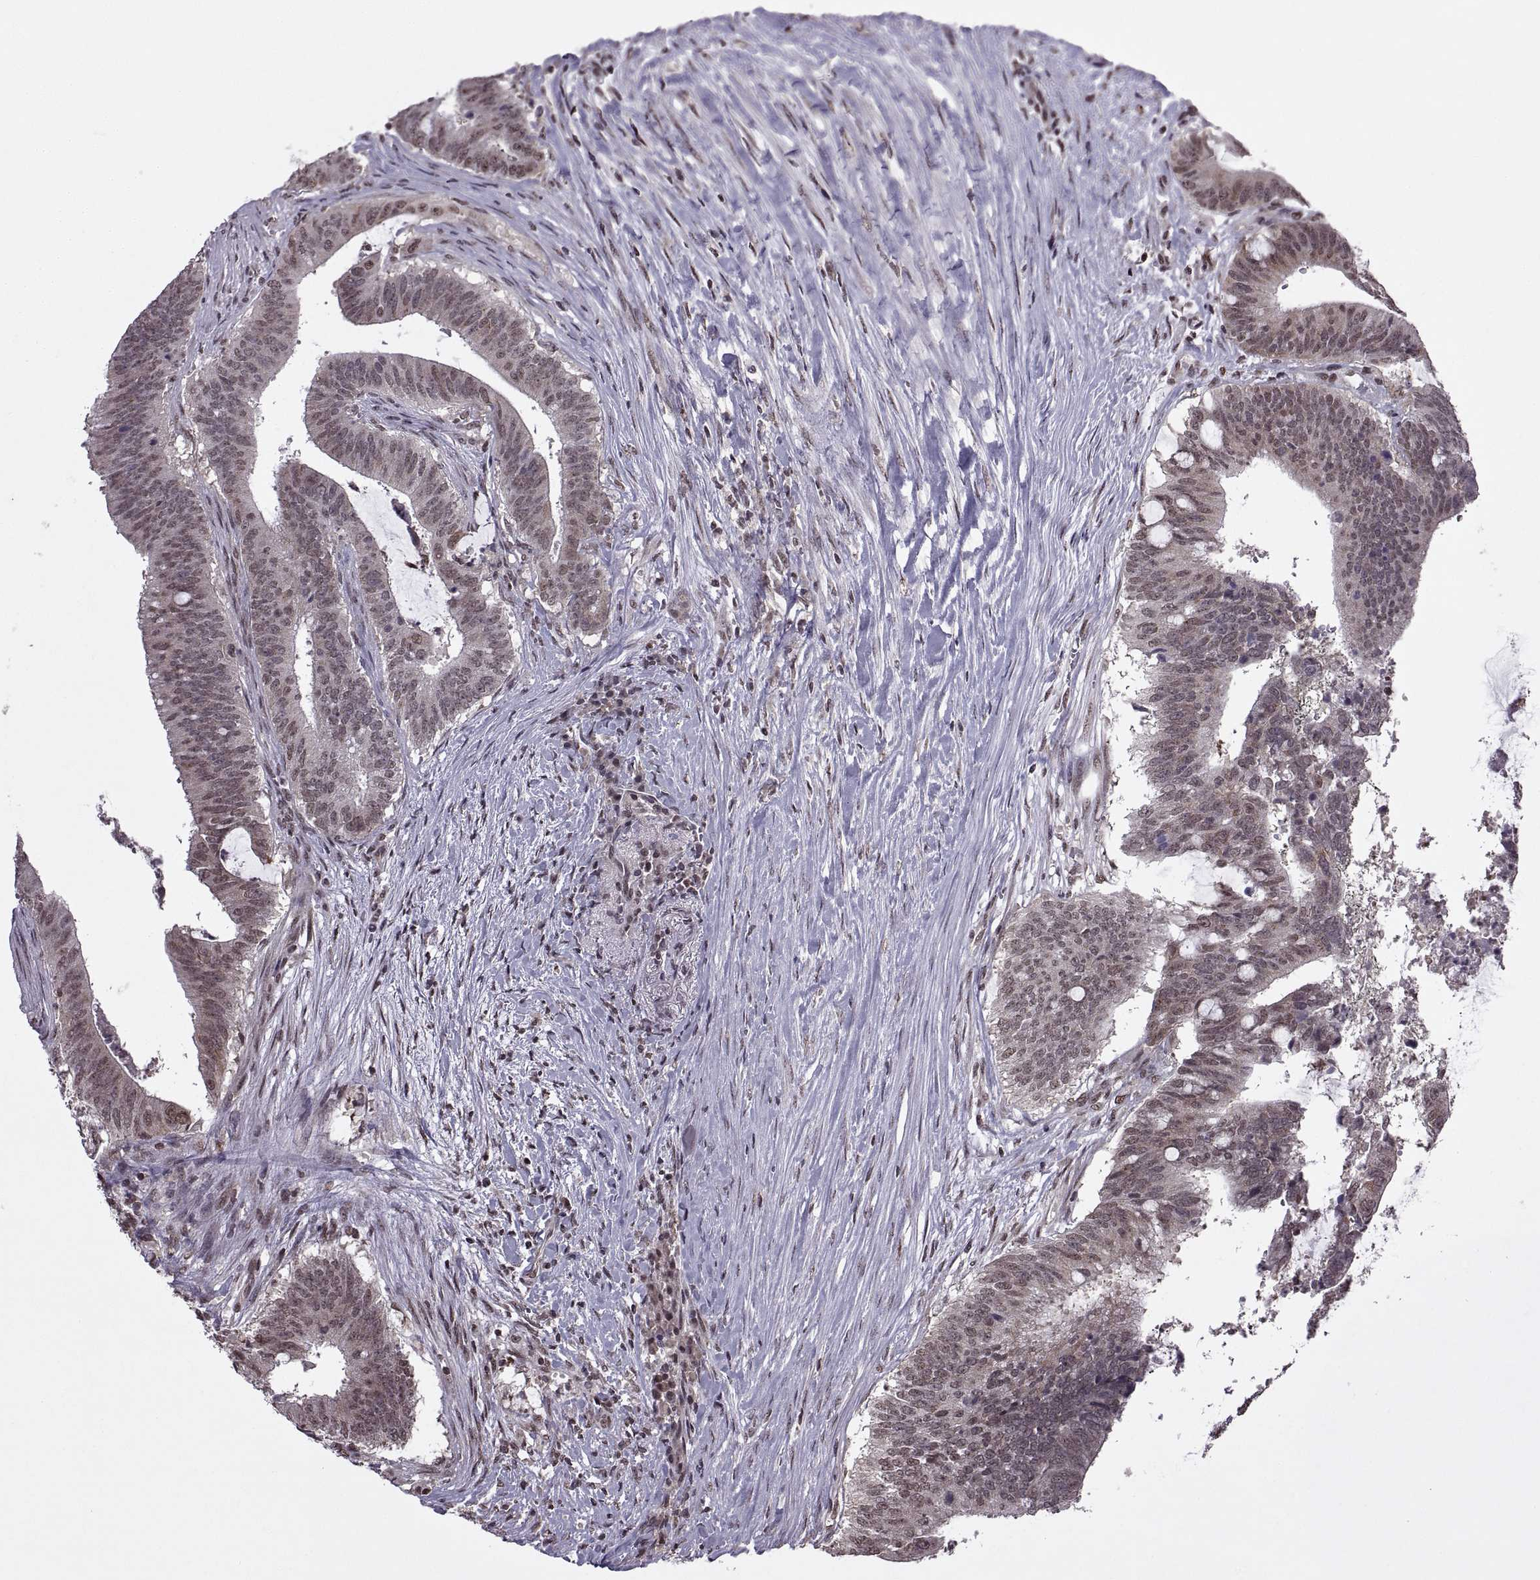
{"staining": {"intensity": "weak", "quantity": "<25%", "location": "nuclear"}, "tissue": "colorectal cancer", "cell_type": "Tumor cells", "image_type": "cancer", "snomed": [{"axis": "morphology", "description": "Adenocarcinoma, NOS"}, {"axis": "topography", "description": "Colon"}], "caption": "Immunohistochemistry (IHC) of colorectal cancer (adenocarcinoma) shows no positivity in tumor cells.", "gene": "INTS3", "patient": {"sex": "female", "age": 43}}